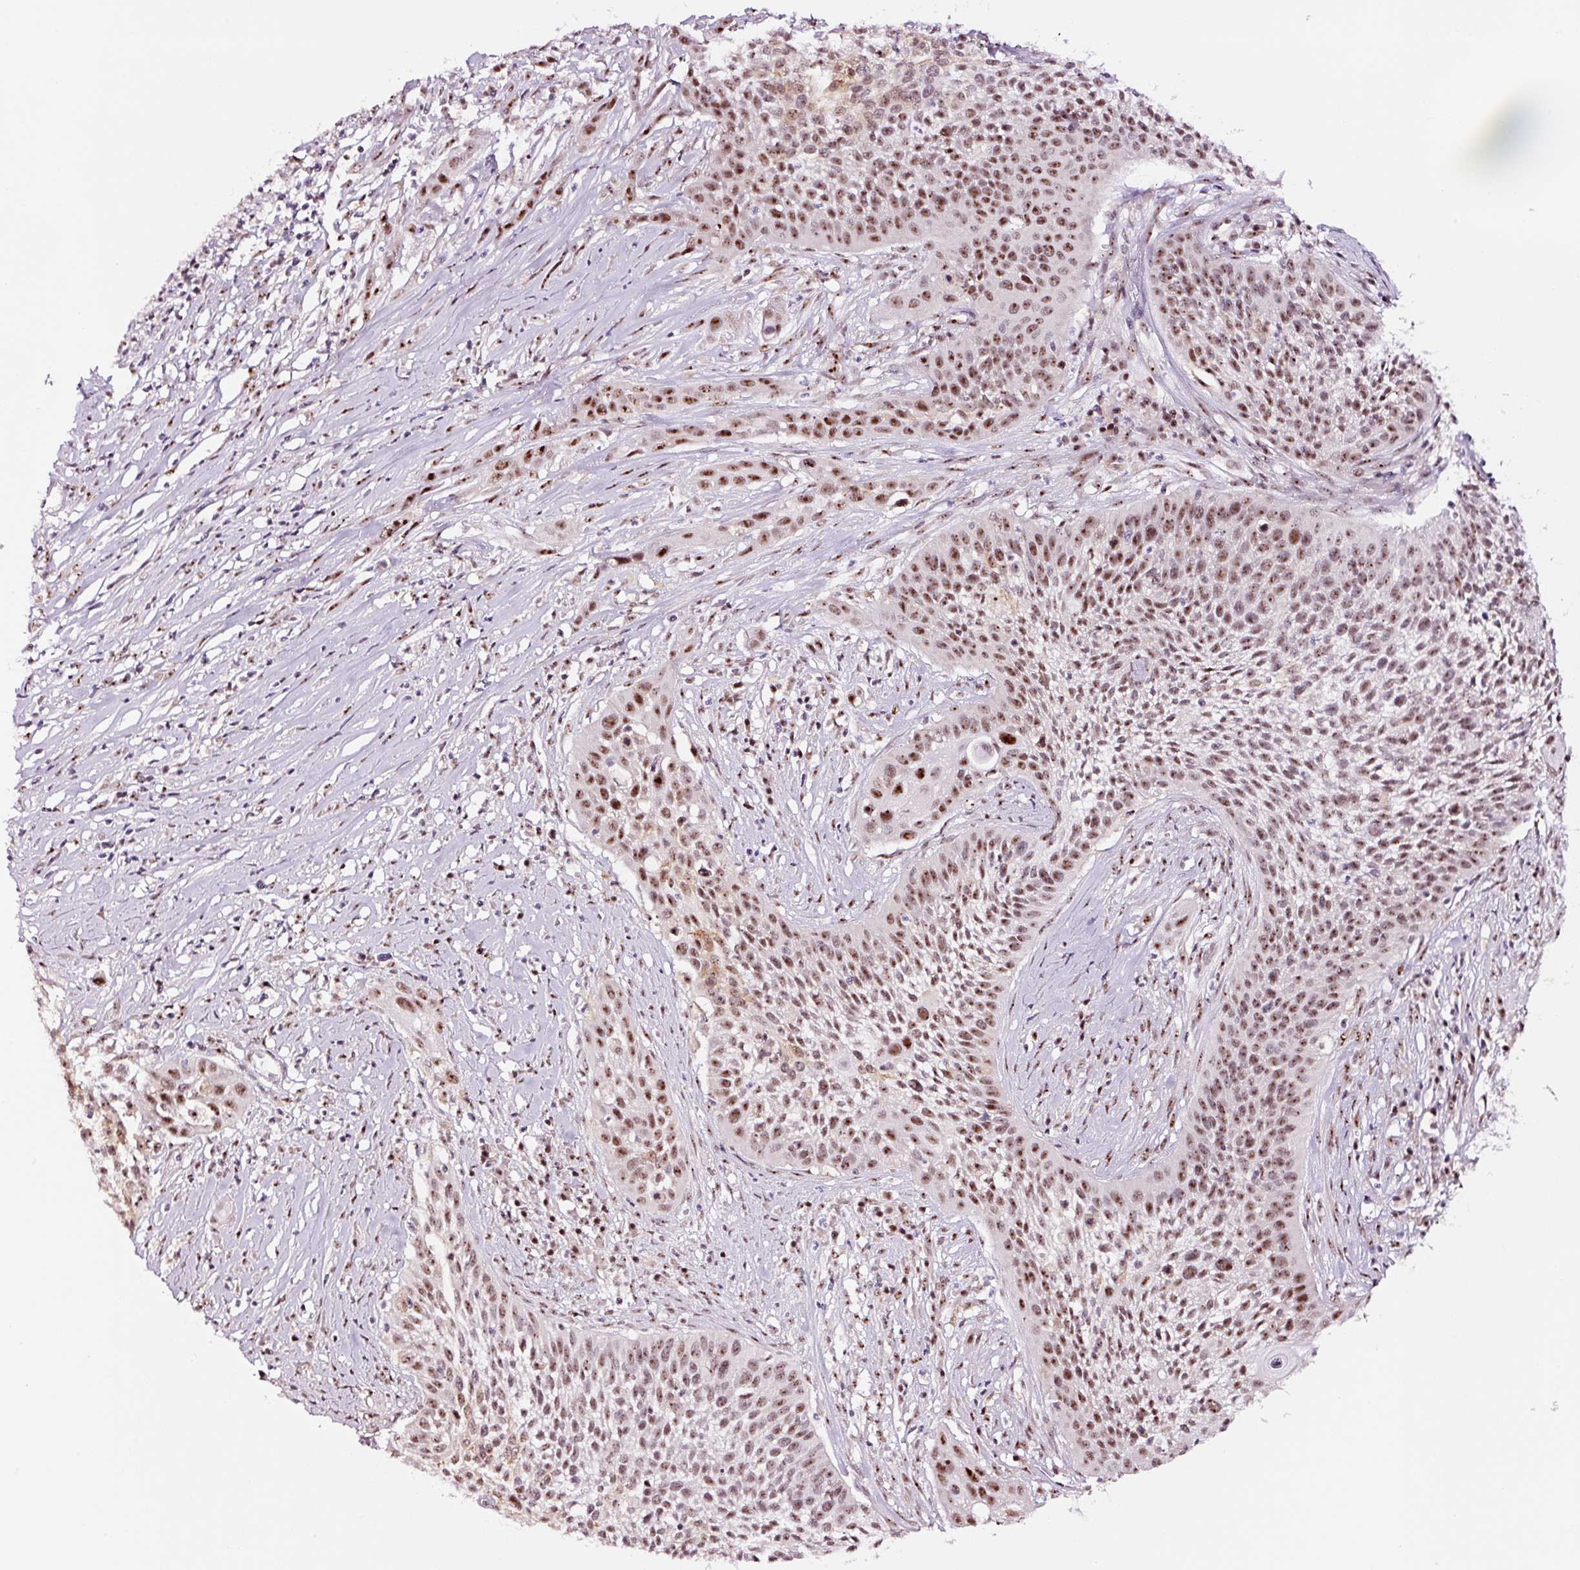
{"staining": {"intensity": "moderate", "quantity": ">75%", "location": "nuclear"}, "tissue": "cervical cancer", "cell_type": "Tumor cells", "image_type": "cancer", "snomed": [{"axis": "morphology", "description": "Squamous cell carcinoma, NOS"}, {"axis": "topography", "description": "Cervix"}], "caption": "Immunohistochemistry (IHC) micrograph of neoplastic tissue: cervical squamous cell carcinoma stained using immunohistochemistry (IHC) displays medium levels of moderate protein expression localized specifically in the nuclear of tumor cells, appearing as a nuclear brown color.", "gene": "GNL3", "patient": {"sex": "female", "age": 34}}